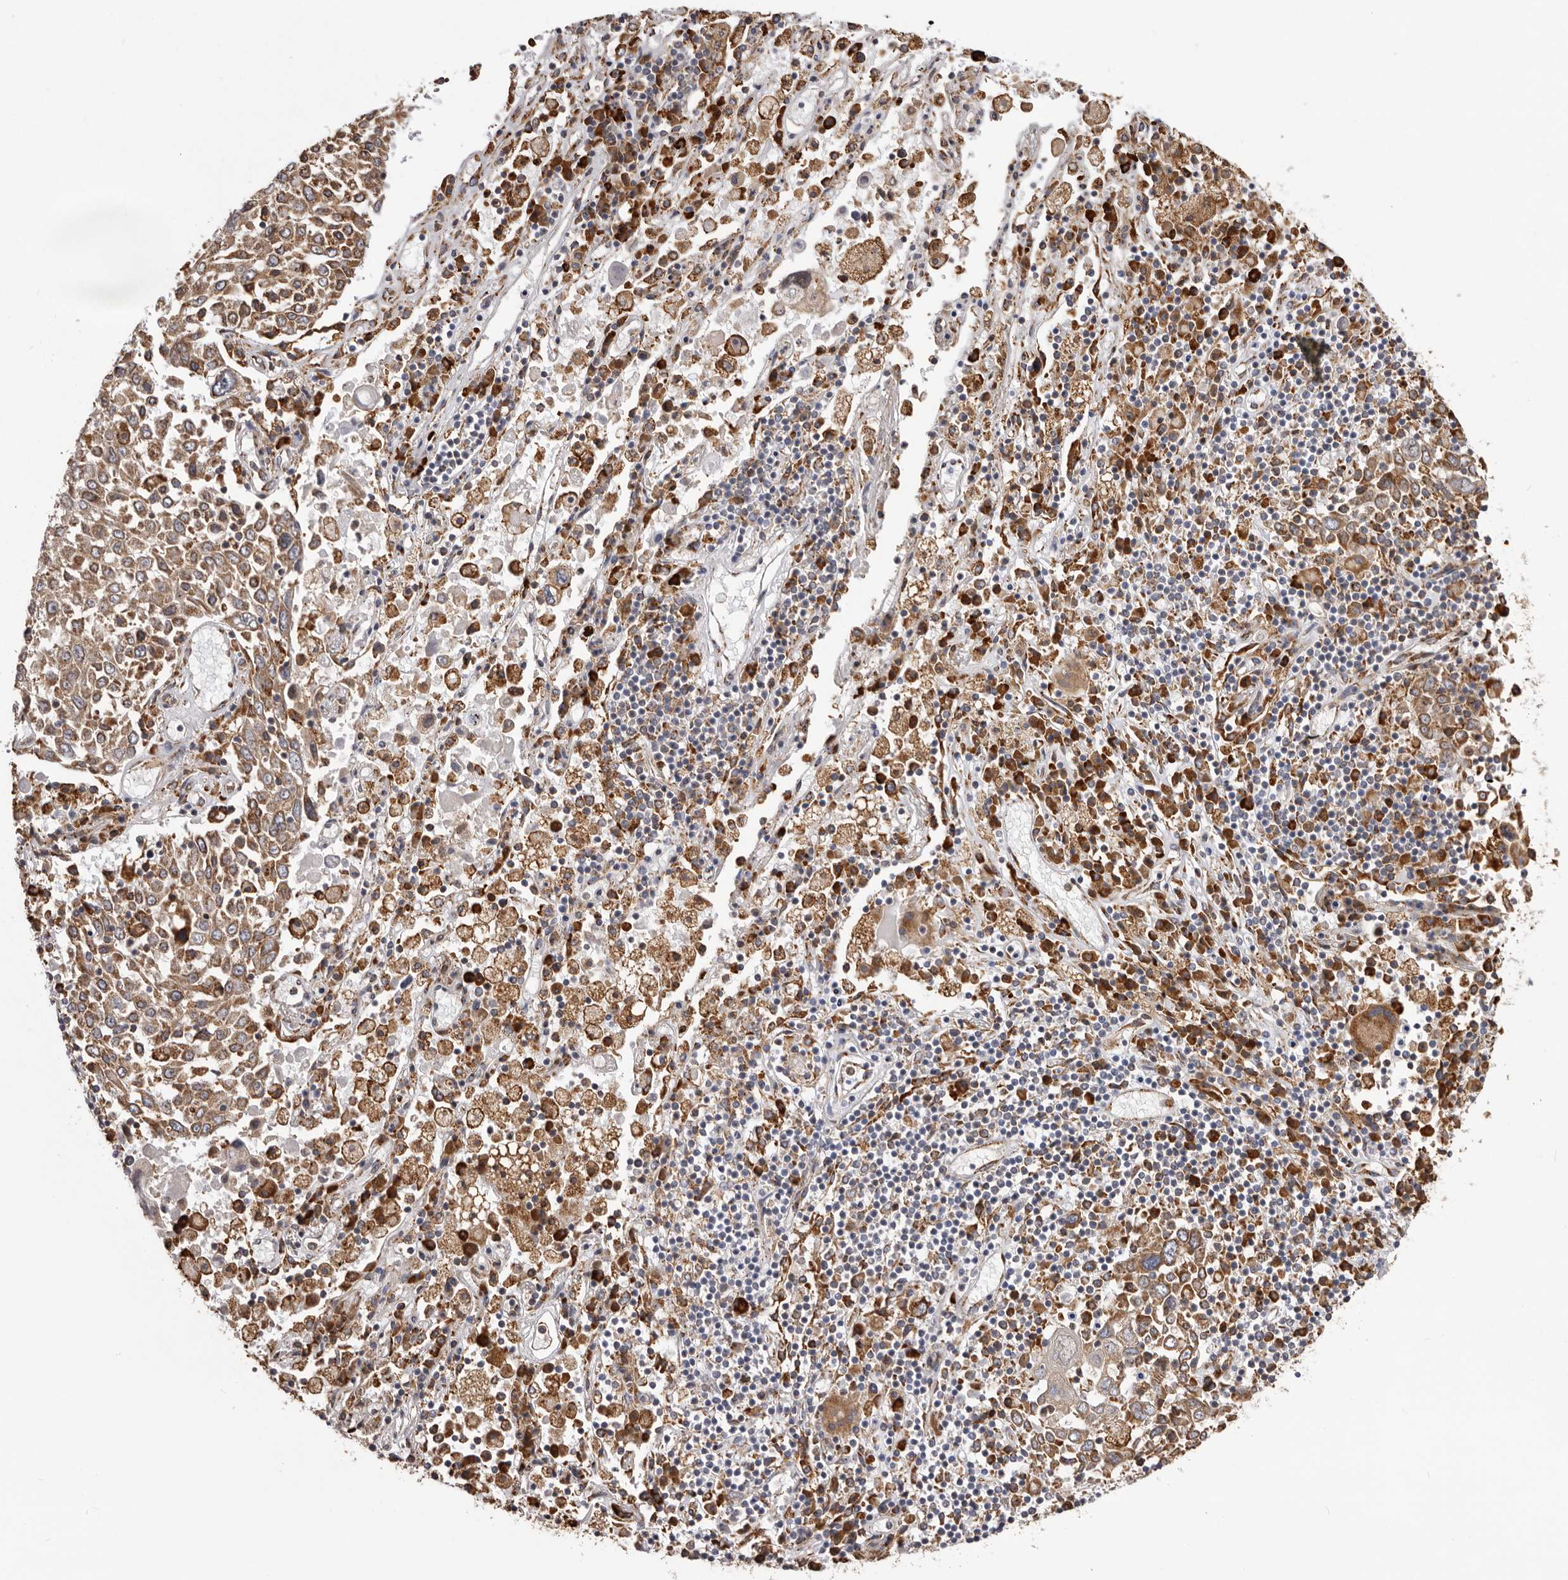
{"staining": {"intensity": "moderate", "quantity": ">75%", "location": "cytoplasmic/membranous"}, "tissue": "lung cancer", "cell_type": "Tumor cells", "image_type": "cancer", "snomed": [{"axis": "morphology", "description": "Squamous cell carcinoma, NOS"}, {"axis": "topography", "description": "Lung"}], "caption": "IHC micrograph of neoplastic tissue: squamous cell carcinoma (lung) stained using IHC demonstrates medium levels of moderate protein expression localized specifically in the cytoplasmic/membranous of tumor cells, appearing as a cytoplasmic/membranous brown color.", "gene": "QRSL1", "patient": {"sex": "male", "age": 65}}